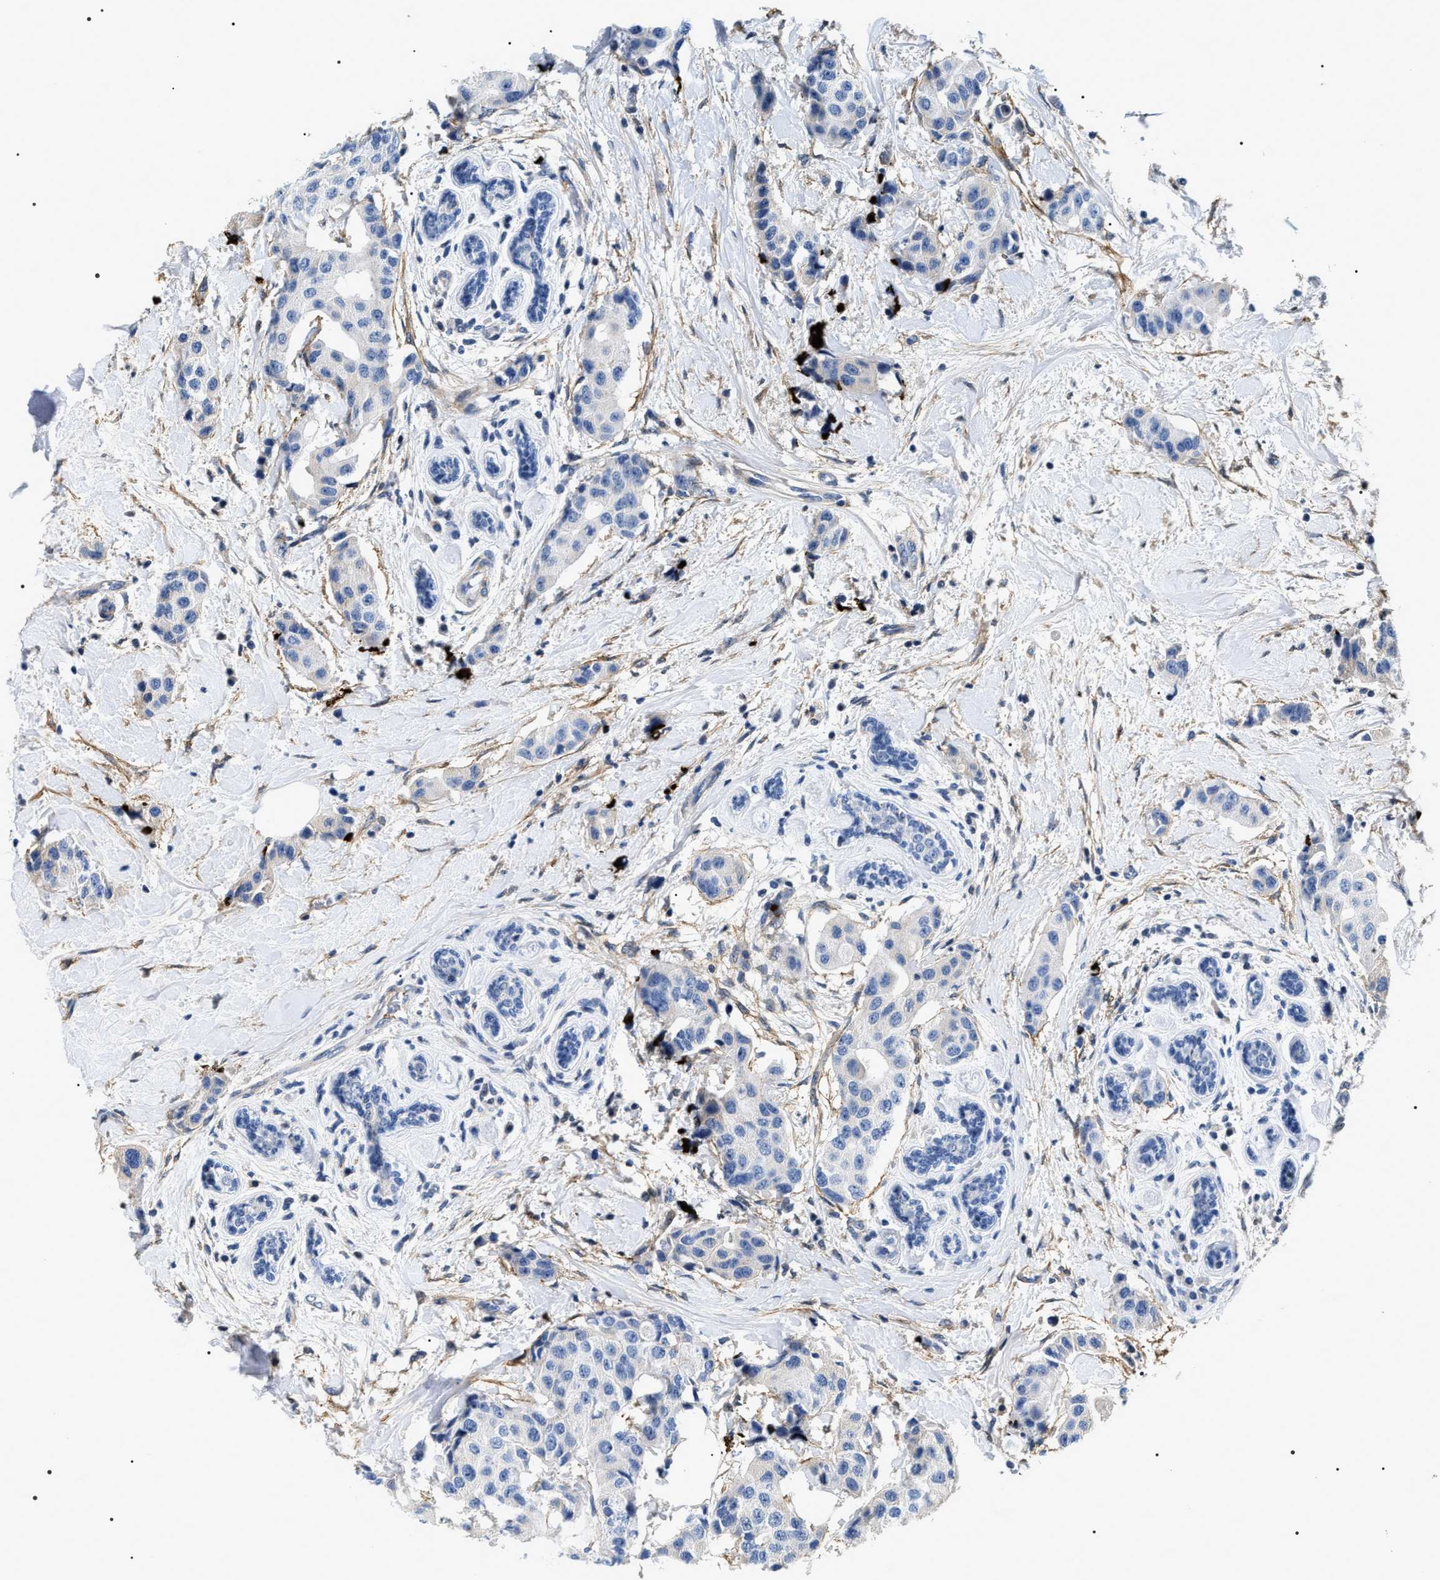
{"staining": {"intensity": "negative", "quantity": "none", "location": "none"}, "tissue": "breast cancer", "cell_type": "Tumor cells", "image_type": "cancer", "snomed": [{"axis": "morphology", "description": "Normal tissue, NOS"}, {"axis": "morphology", "description": "Duct carcinoma"}, {"axis": "topography", "description": "Breast"}], "caption": "Immunohistochemistry of infiltrating ductal carcinoma (breast) exhibits no positivity in tumor cells.", "gene": "BAG2", "patient": {"sex": "female", "age": 39}}